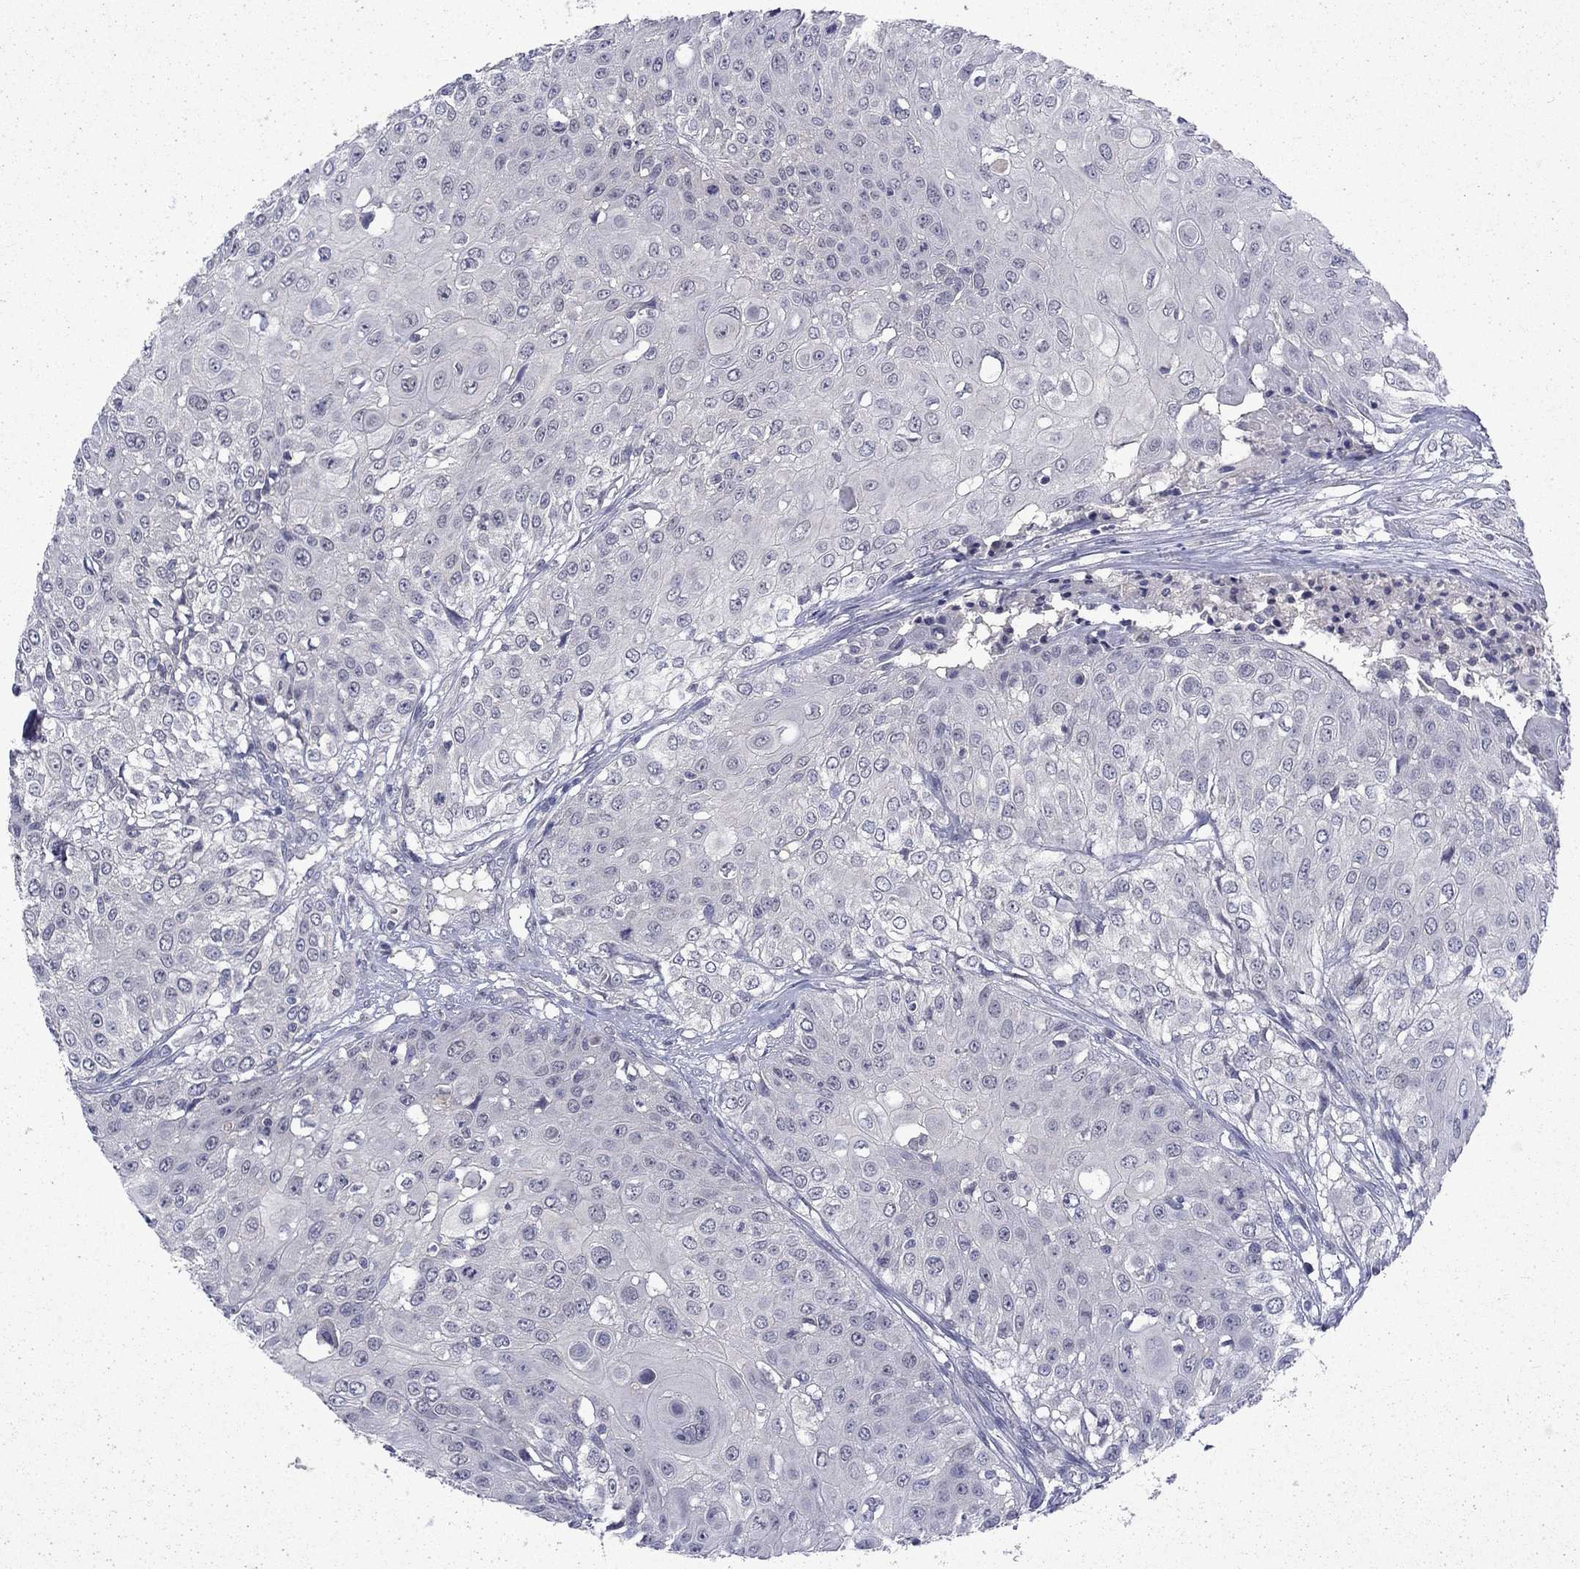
{"staining": {"intensity": "negative", "quantity": "none", "location": "none"}, "tissue": "urothelial cancer", "cell_type": "Tumor cells", "image_type": "cancer", "snomed": [{"axis": "morphology", "description": "Urothelial carcinoma, High grade"}, {"axis": "topography", "description": "Urinary bladder"}], "caption": "Urothelial cancer stained for a protein using immunohistochemistry (IHC) exhibits no positivity tumor cells.", "gene": "CHAT", "patient": {"sex": "female", "age": 79}}